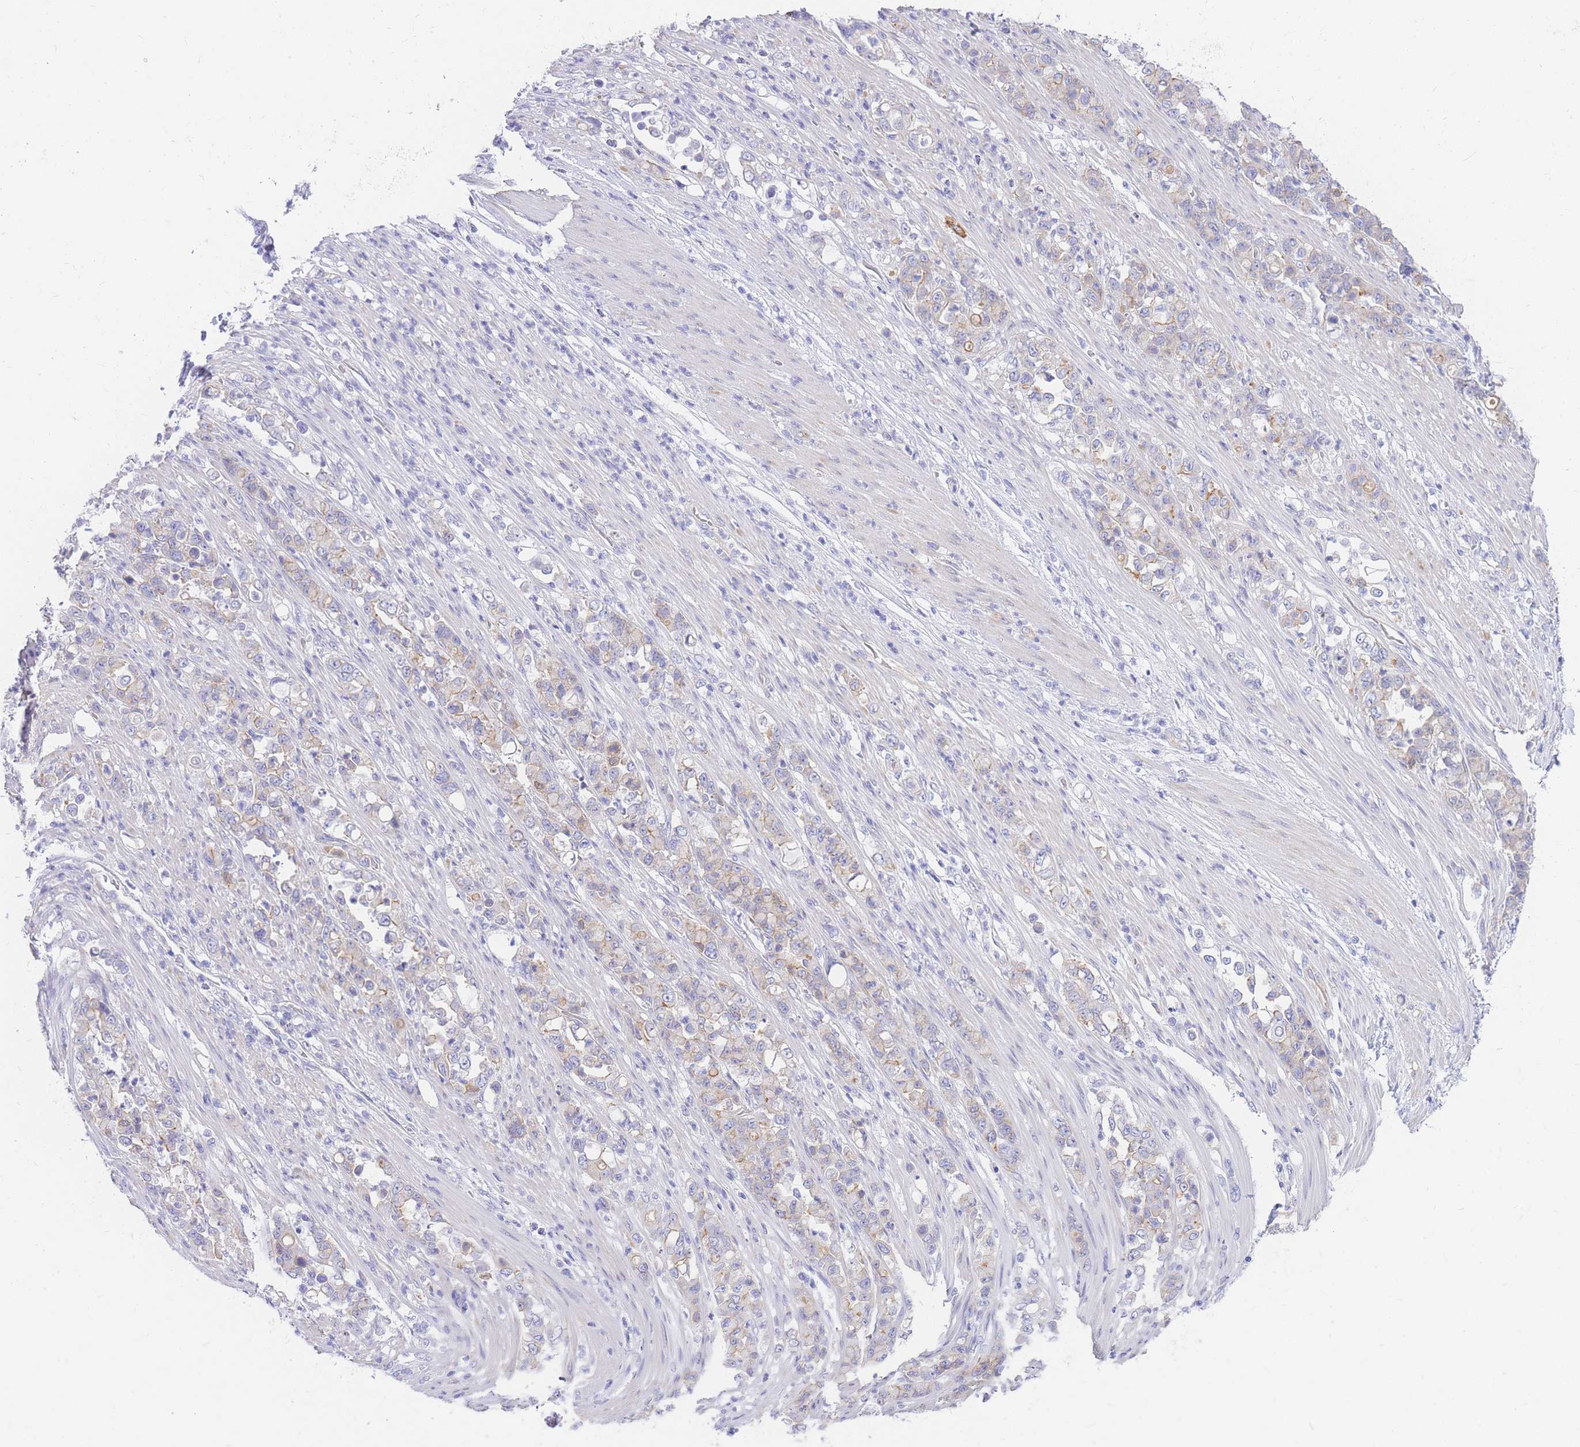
{"staining": {"intensity": "weak", "quantity": "<25%", "location": "cytoplasmic/membranous"}, "tissue": "stomach cancer", "cell_type": "Tumor cells", "image_type": "cancer", "snomed": [{"axis": "morphology", "description": "Normal tissue, NOS"}, {"axis": "morphology", "description": "Adenocarcinoma, NOS"}, {"axis": "topography", "description": "Stomach"}], "caption": "A photomicrograph of human stomach cancer is negative for staining in tumor cells. (DAB (3,3'-diaminobenzidine) immunohistochemistry, high magnification).", "gene": "SRSF12", "patient": {"sex": "female", "age": 79}}